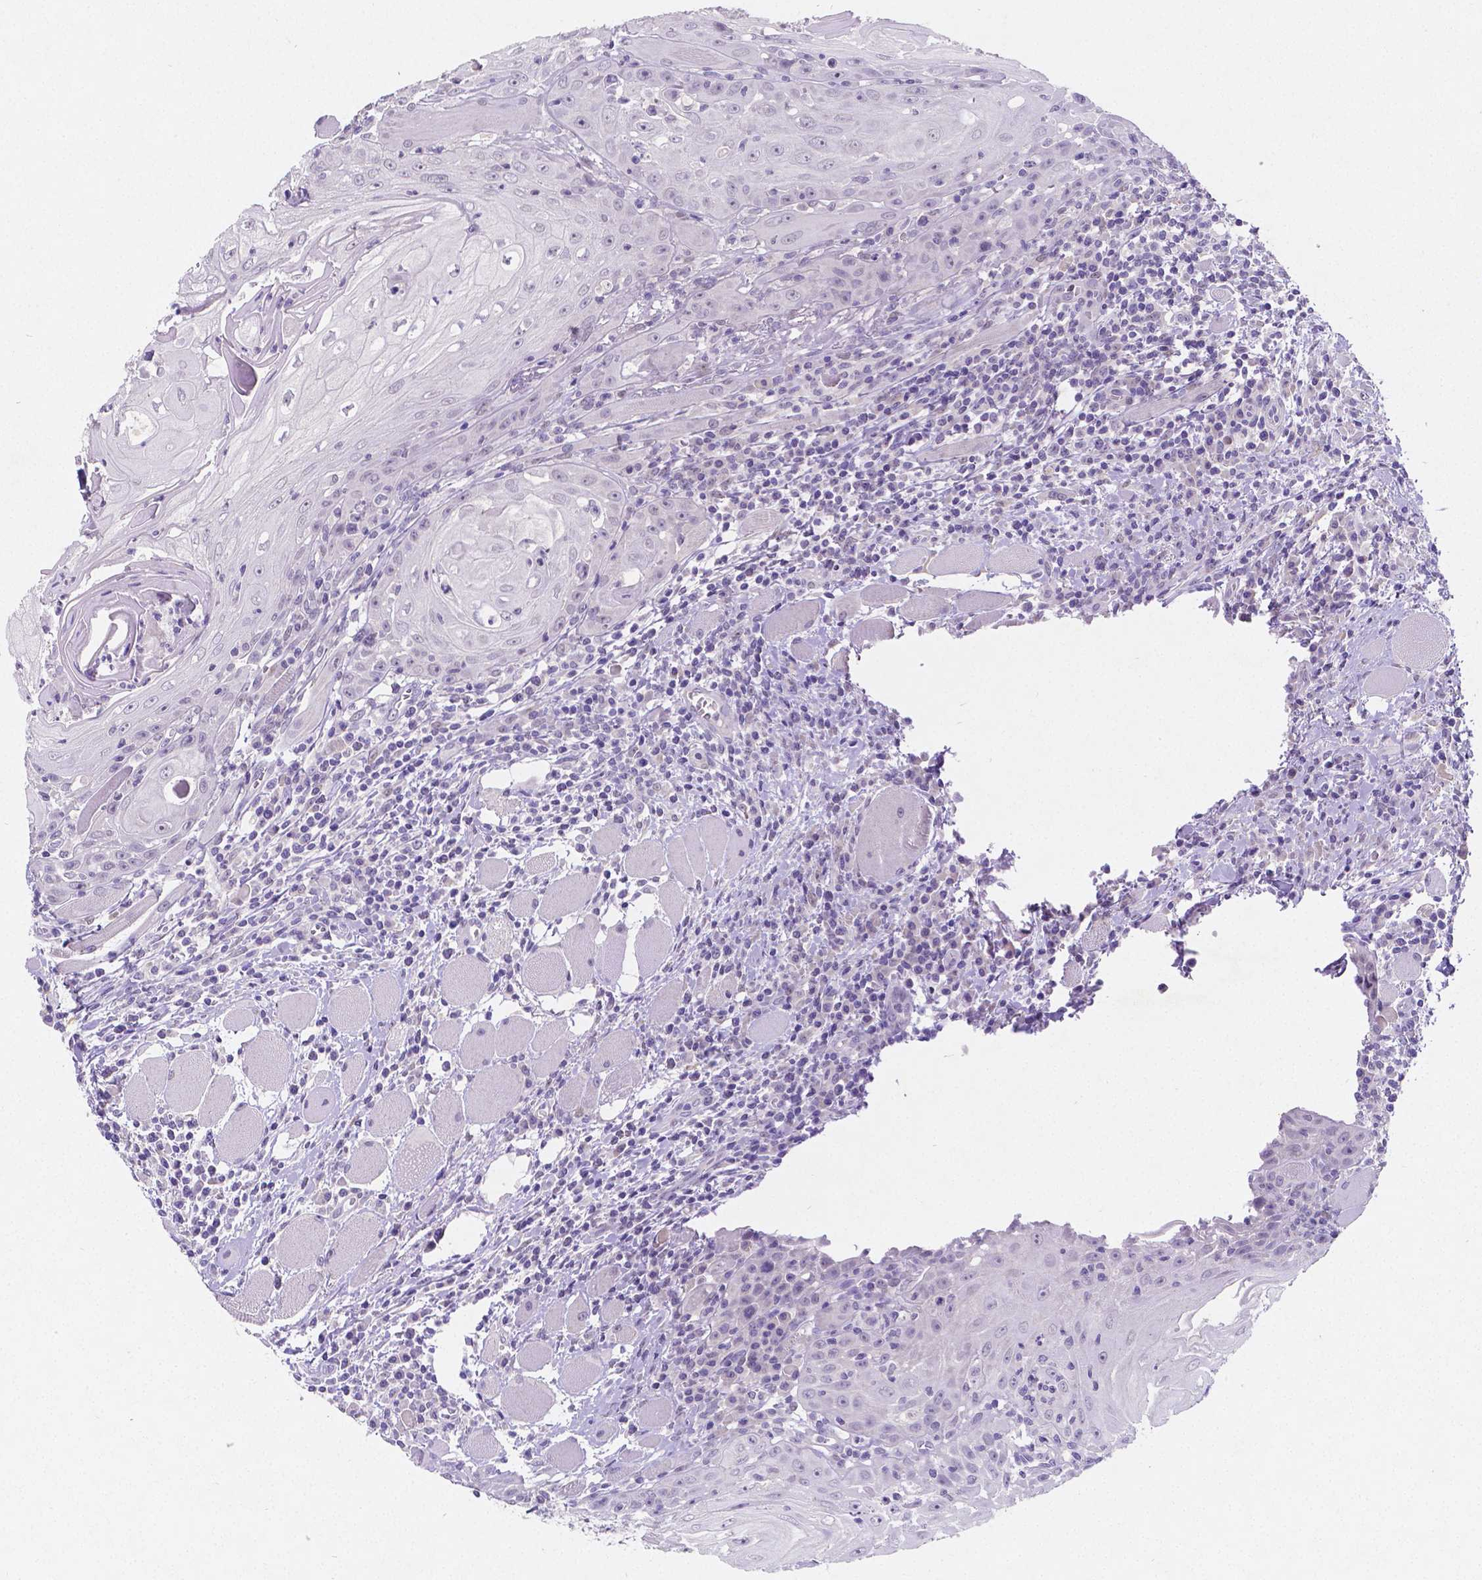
{"staining": {"intensity": "negative", "quantity": "none", "location": "none"}, "tissue": "head and neck cancer", "cell_type": "Tumor cells", "image_type": "cancer", "snomed": [{"axis": "morphology", "description": "Squamous cell carcinoma, NOS"}, {"axis": "topography", "description": "Head-Neck"}], "caption": "There is no significant positivity in tumor cells of head and neck cancer (squamous cell carcinoma).", "gene": "SATB2", "patient": {"sex": "male", "age": 52}}